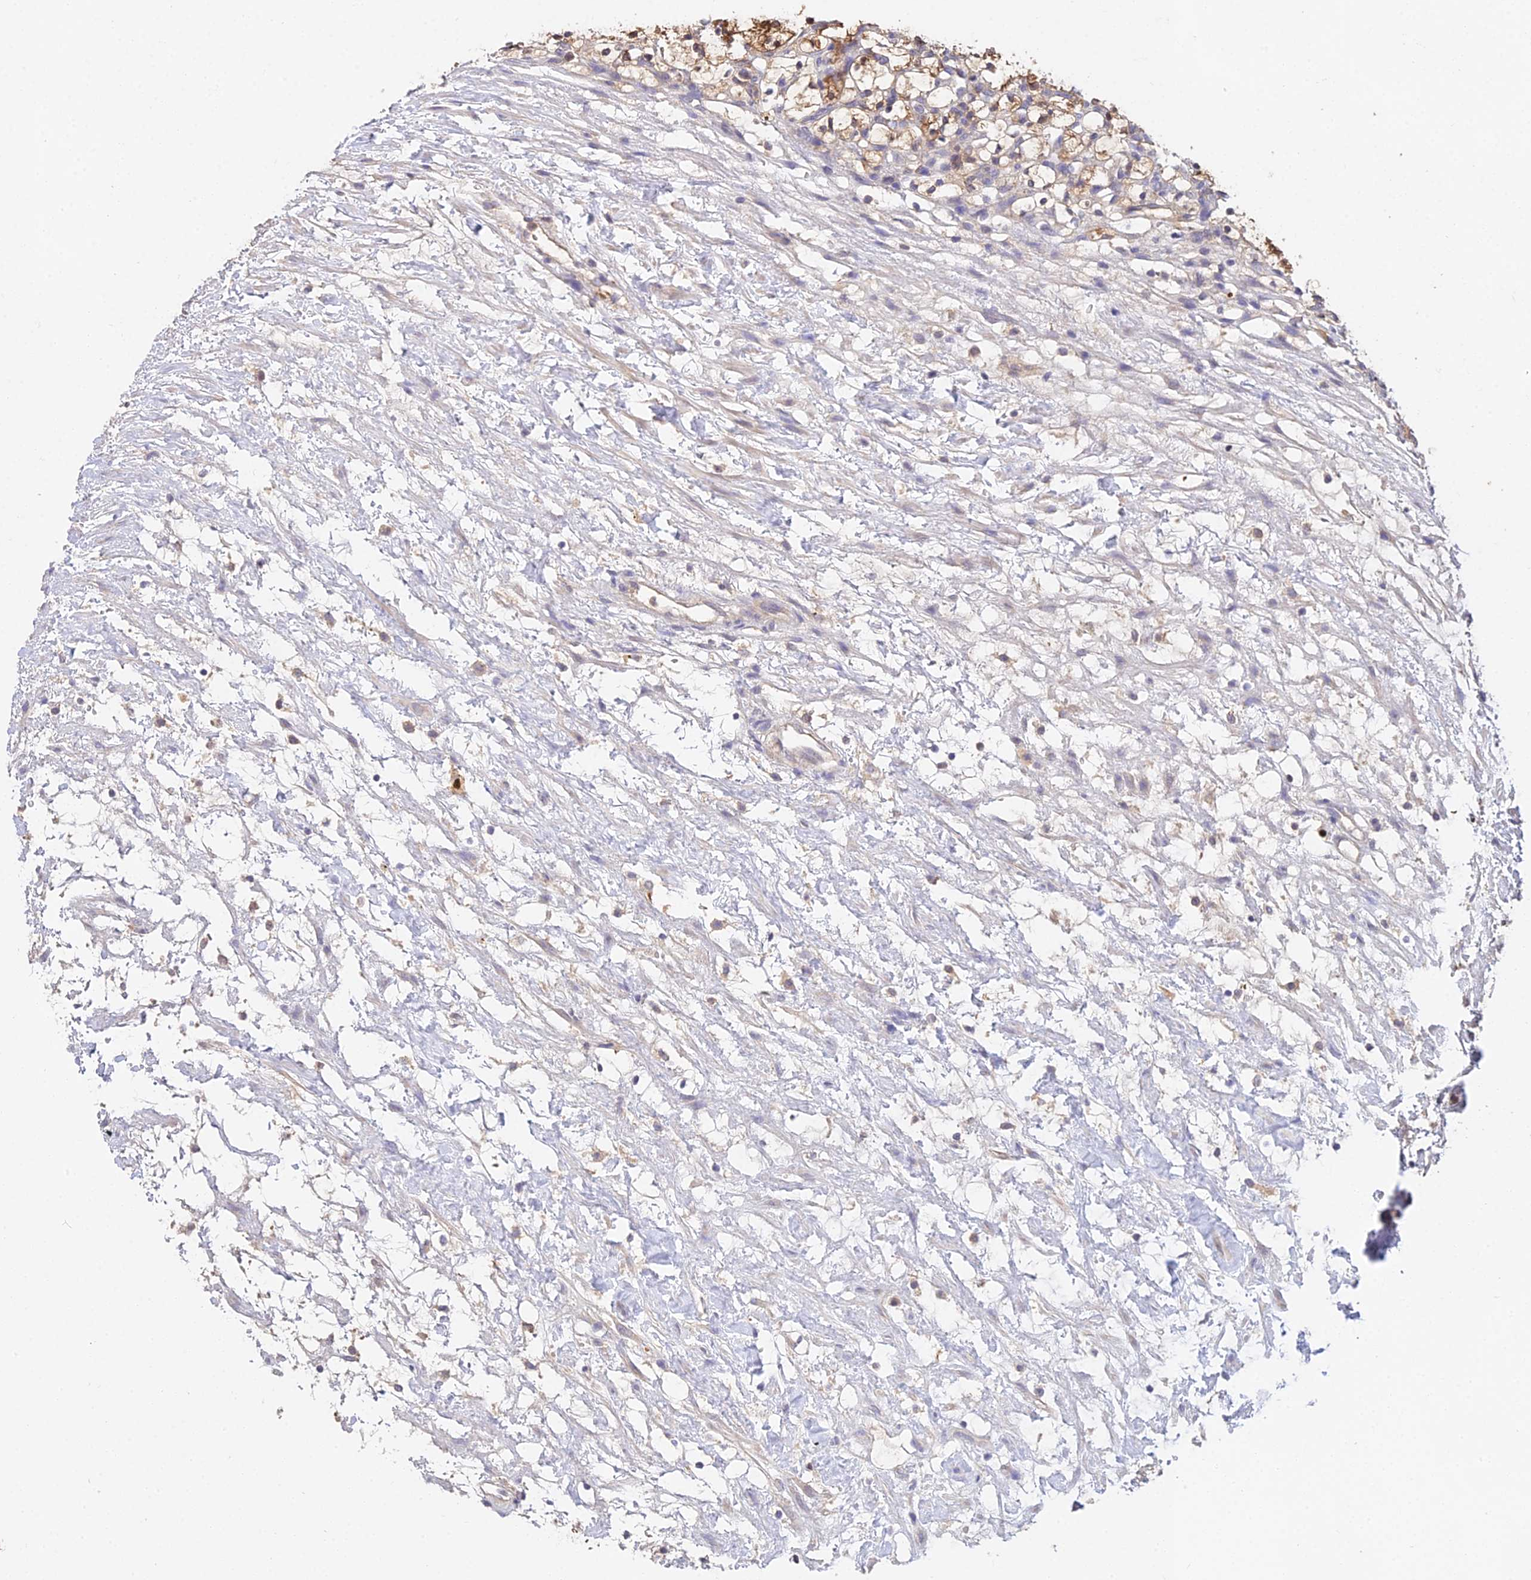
{"staining": {"intensity": "moderate", "quantity": ">75%", "location": "cytoplasmic/membranous"}, "tissue": "renal cancer", "cell_type": "Tumor cells", "image_type": "cancer", "snomed": [{"axis": "morphology", "description": "Adenocarcinoma, NOS"}, {"axis": "topography", "description": "Kidney"}], "caption": "Moderate cytoplasmic/membranous protein positivity is present in approximately >75% of tumor cells in adenocarcinoma (renal). (brown staining indicates protein expression, while blue staining denotes nuclei).", "gene": "FBP1", "patient": {"sex": "female", "age": 69}}